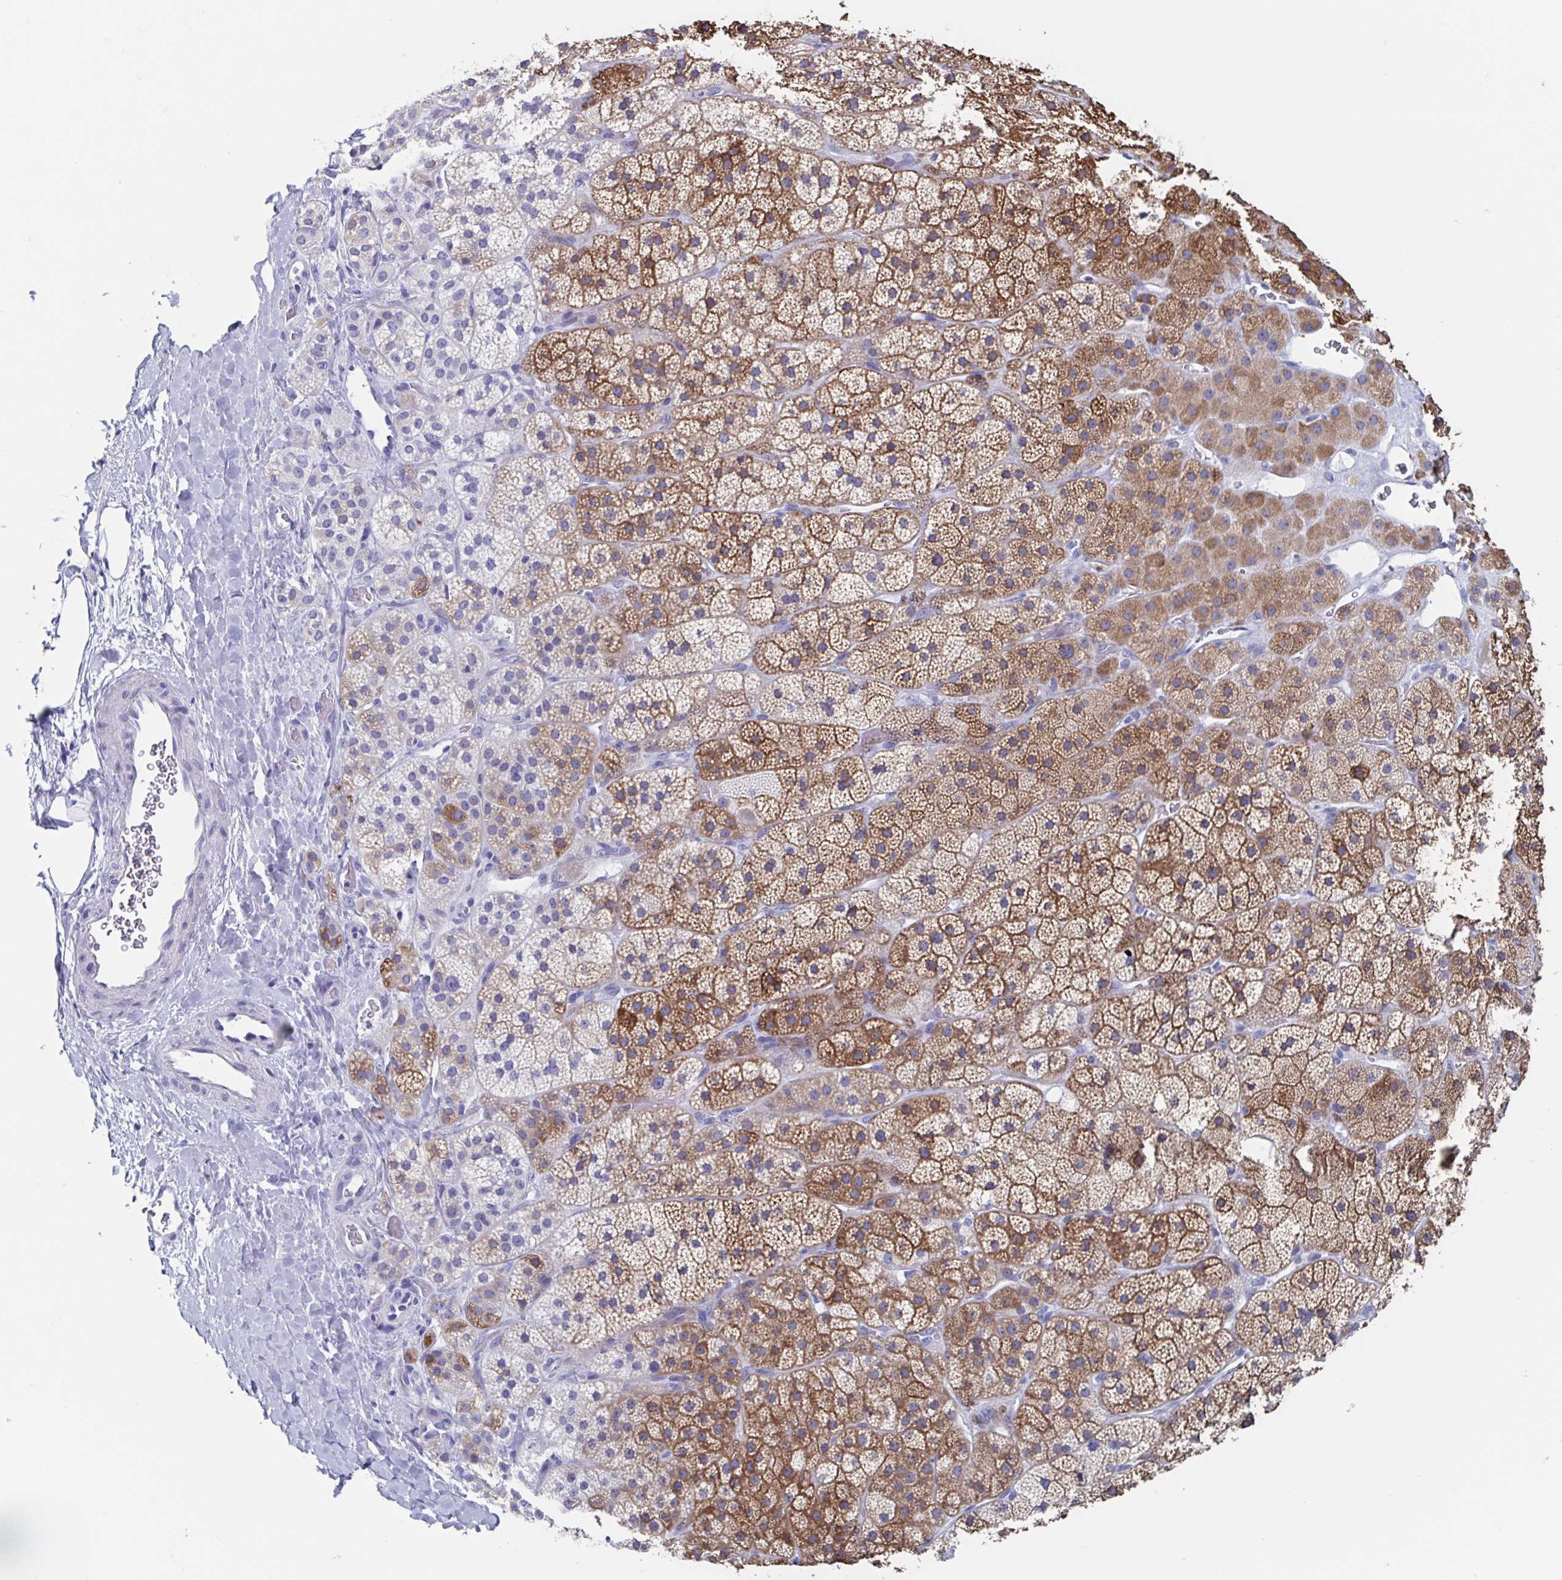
{"staining": {"intensity": "moderate", "quantity": "25%-75%", "location": "cytoplasmic/membranous"}, "tissue": "adrenal gland", "cell_type": "Glandular cells", "image_type": "normal", "snomed": [{"axis": "morphology", "description": "Normal tissue, NOS"}, {"axis": "topography", "description": "Adrenal gland"}], "caption": "Protein analysis of benign adrenal gland reveals moderate cytoplasmic/membranous positivity in approximately 25%-75% of glandular cells.", "gene": "SHCBP1L", "patient": {"sex": "male", "age": 57}}